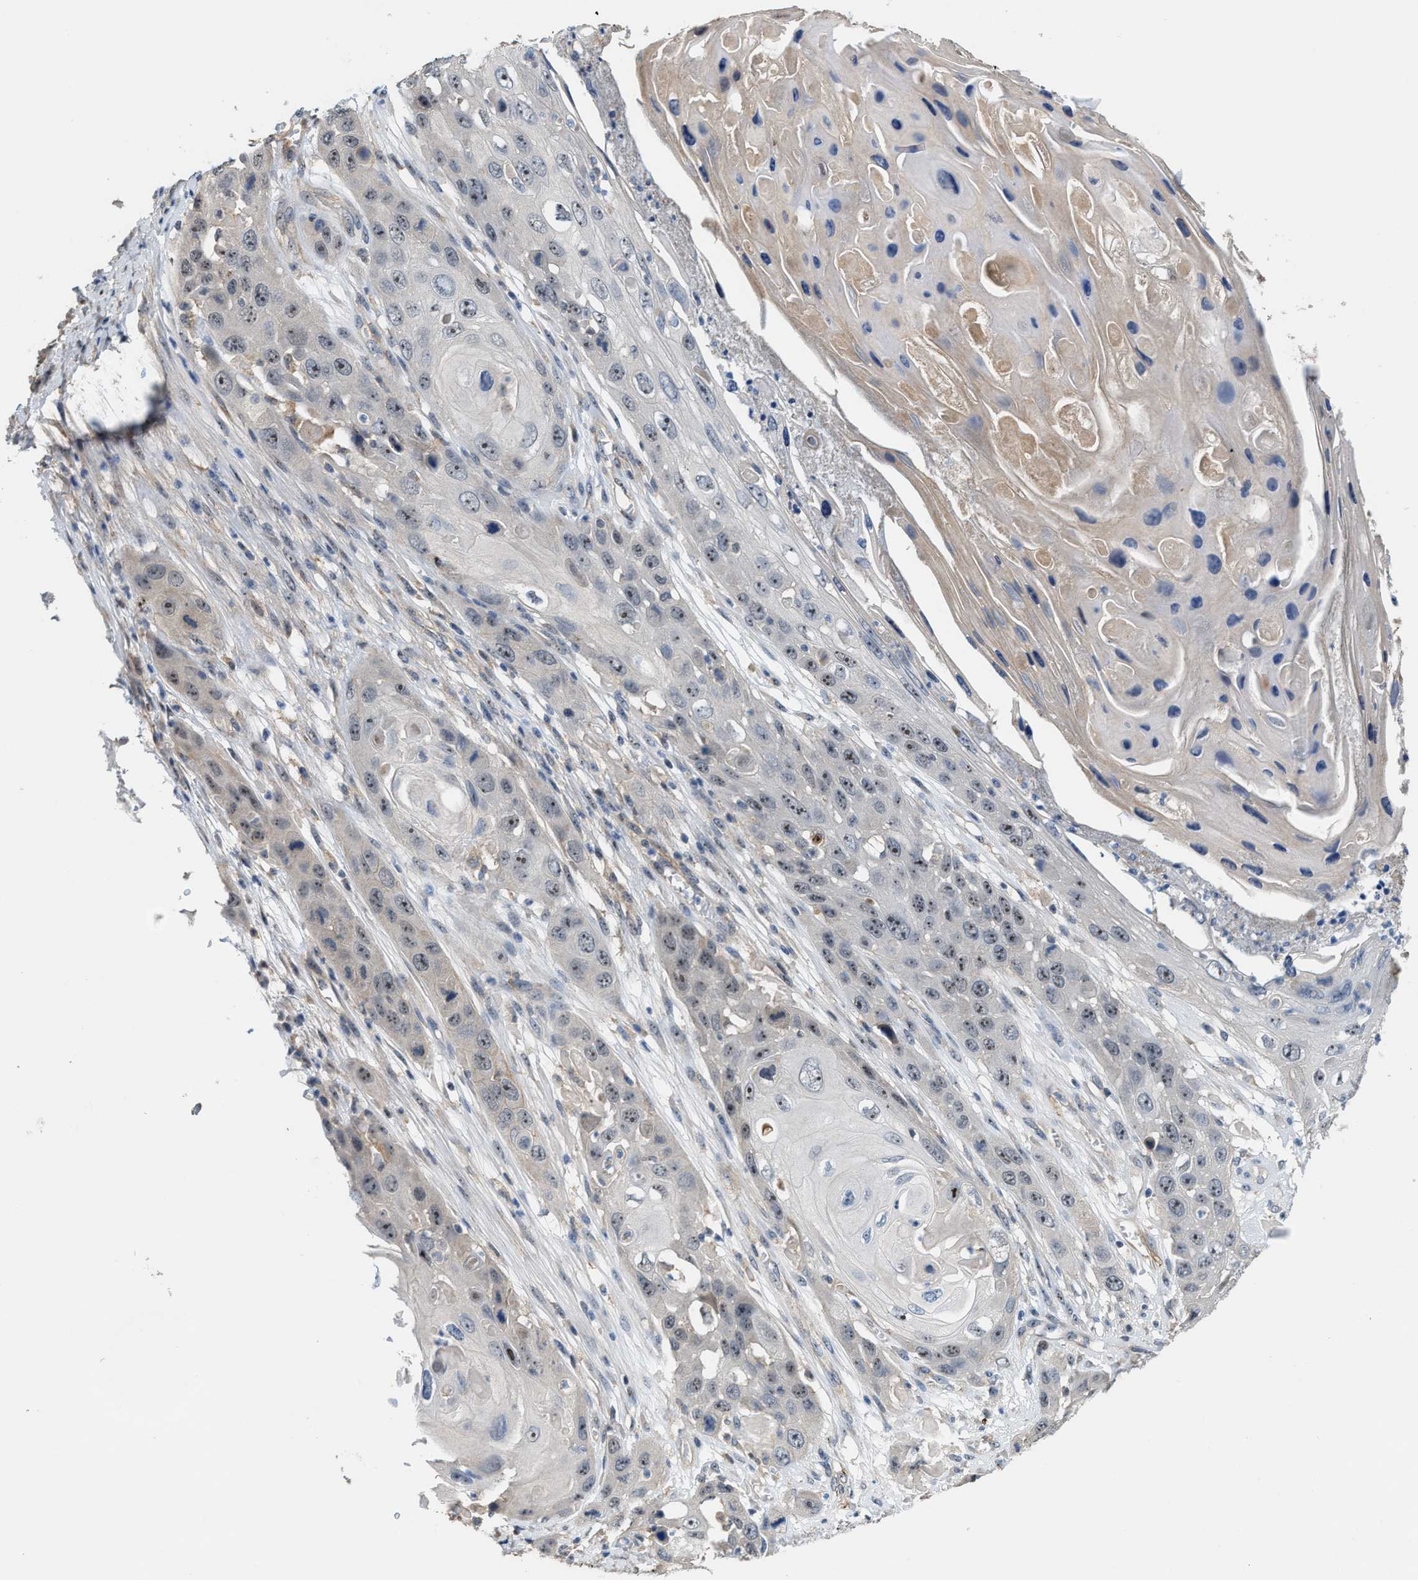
{"staining": {"intensity": "weak", "quantity": "25%-75%", "location": "nuclear"}, "tissue": "skin cancer", "cell_type": "Tumor cells", "image_type": "cancer", "snomed": [{"axis": "morphology", "description": "Squamous cell carcinoma, NOS"}, {"axis": "topography", "description": "Skin"}], "caption": "Weak nuclear protein positivity is appreciated in approximately 25%-75% of tumor cells in skin squamous cell carcinoma.", "gene": "ZNF783", "patient": {"sex": "male", "age": 55}}